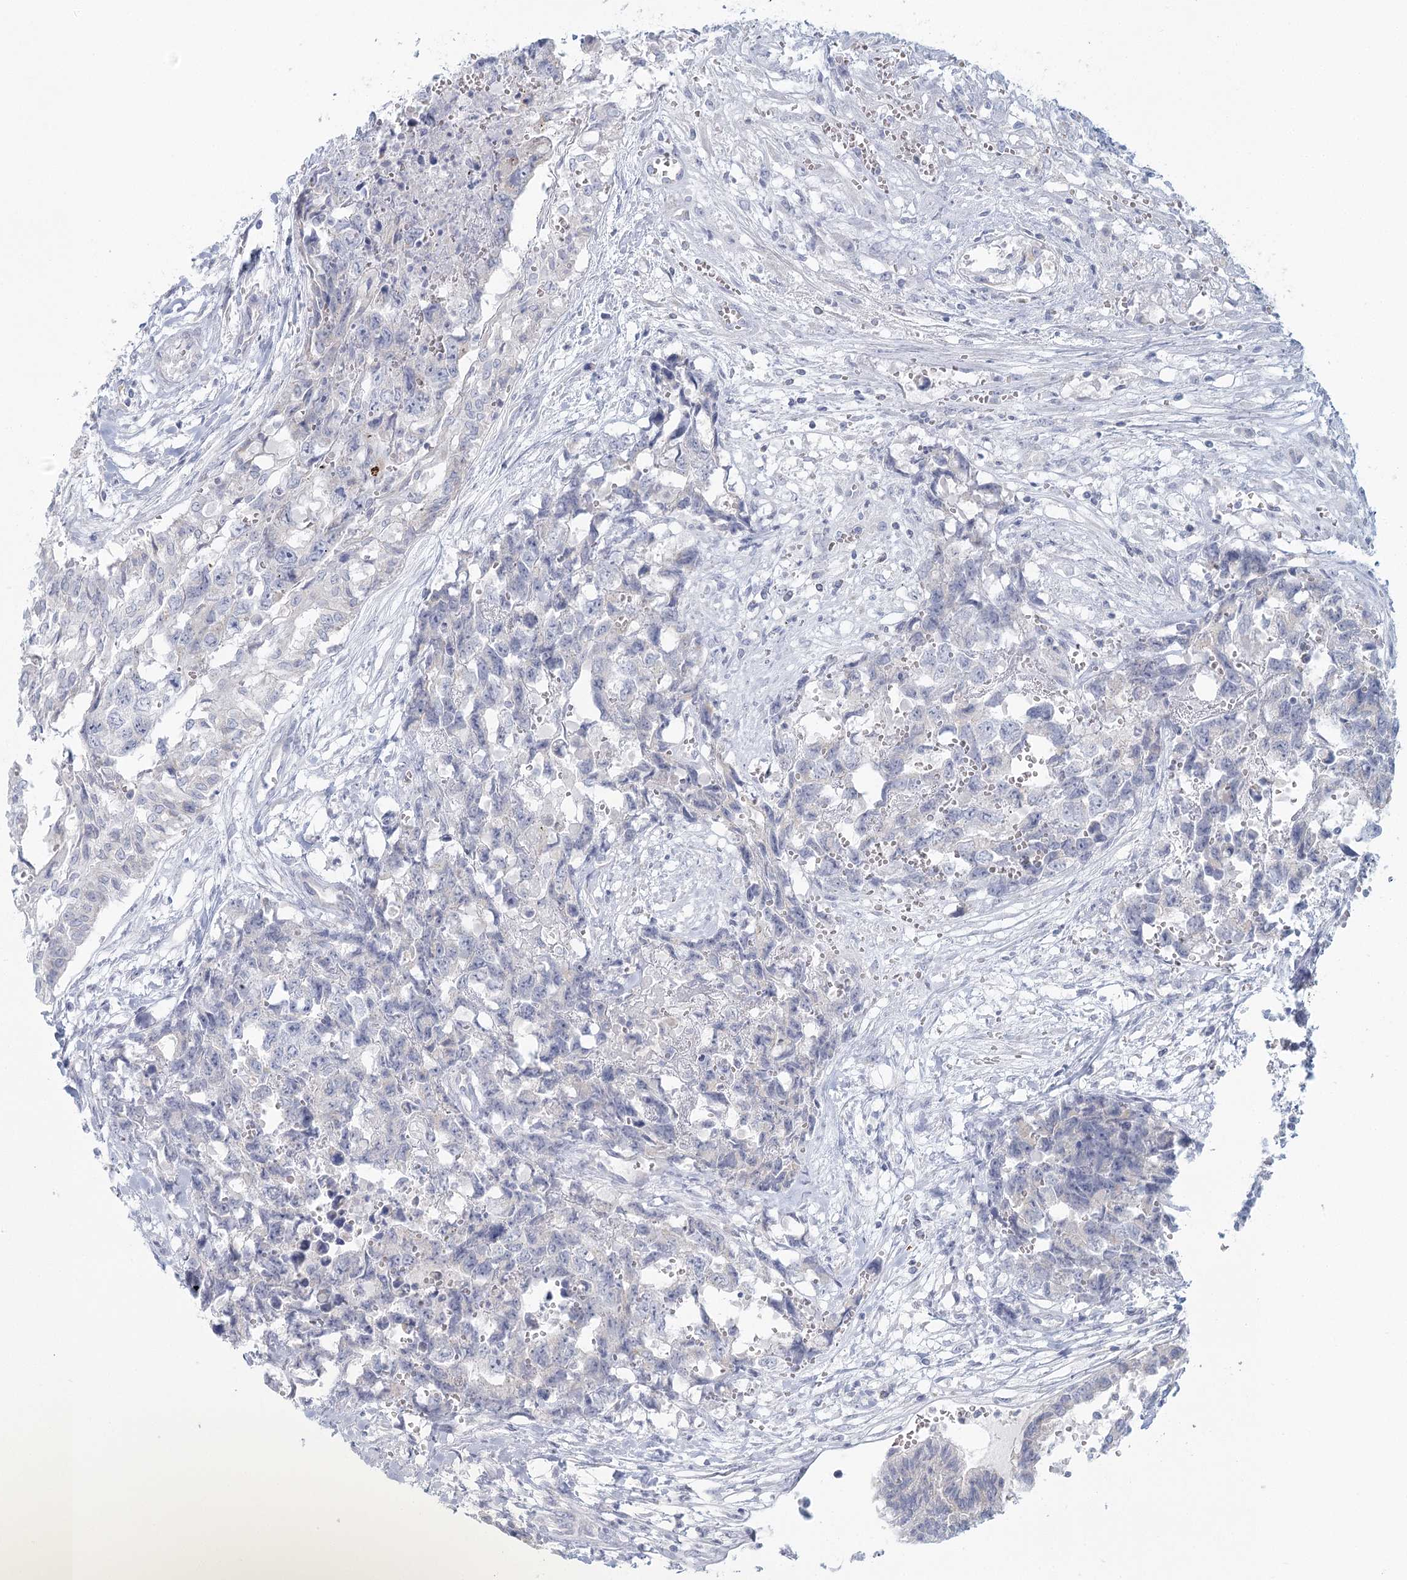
{"staining": {"intensity": "negative", "quantity": "none", "location": "none"}, "tissue": "testis cancer", "cell_type": "Tumor cells", "image_type": "cancer", "snomed": [{"axis": "morphology", "description": "Carcinoma, Embryonal, NOS"}, {"axis": "topography", "description": "Testis"}], "caption": "A high-resolution image shows IHC staining of testis cancer (embryonal carcinoma), which exhibits no significant positivity in tumor cells.", "gene": "BPHL", "patient": {"sex": "male", "age": 31}}